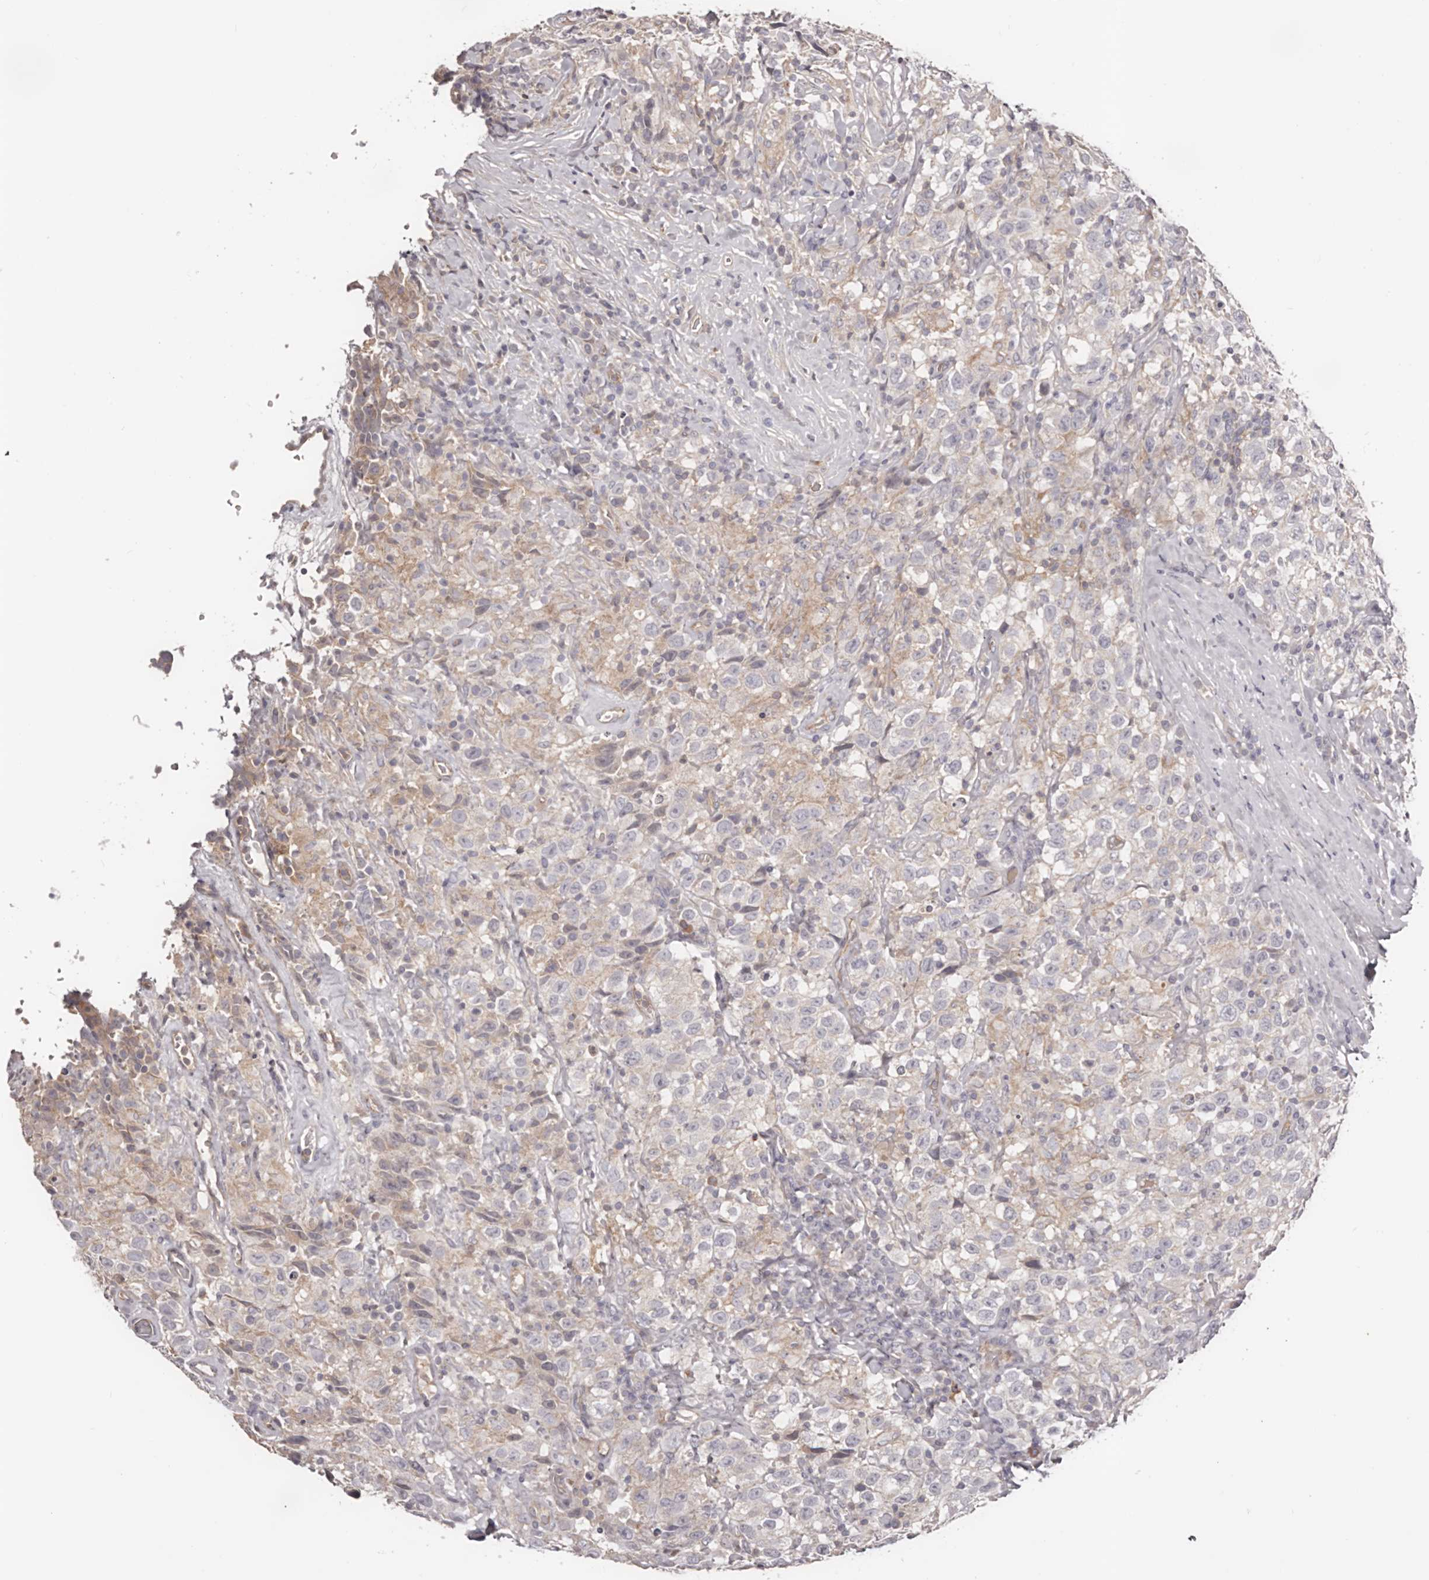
{"staining": {"intensity": "negative", "quantity": "none", "location": "none"}, "tissue": "testis cancer", "cell_type": "Tumor cells", "image_type": "cancer", "snomed": [{"axis": "morphology", "description": "Seminoma, NOS"}, {"axis": "topography", "description": "Testis"}], "caption": "Protein analysis of testis seminoma reveals no significant positivity in tumor cells.", "gene": "DMRT2", "patient": {"sex": "male", "age": 41}}